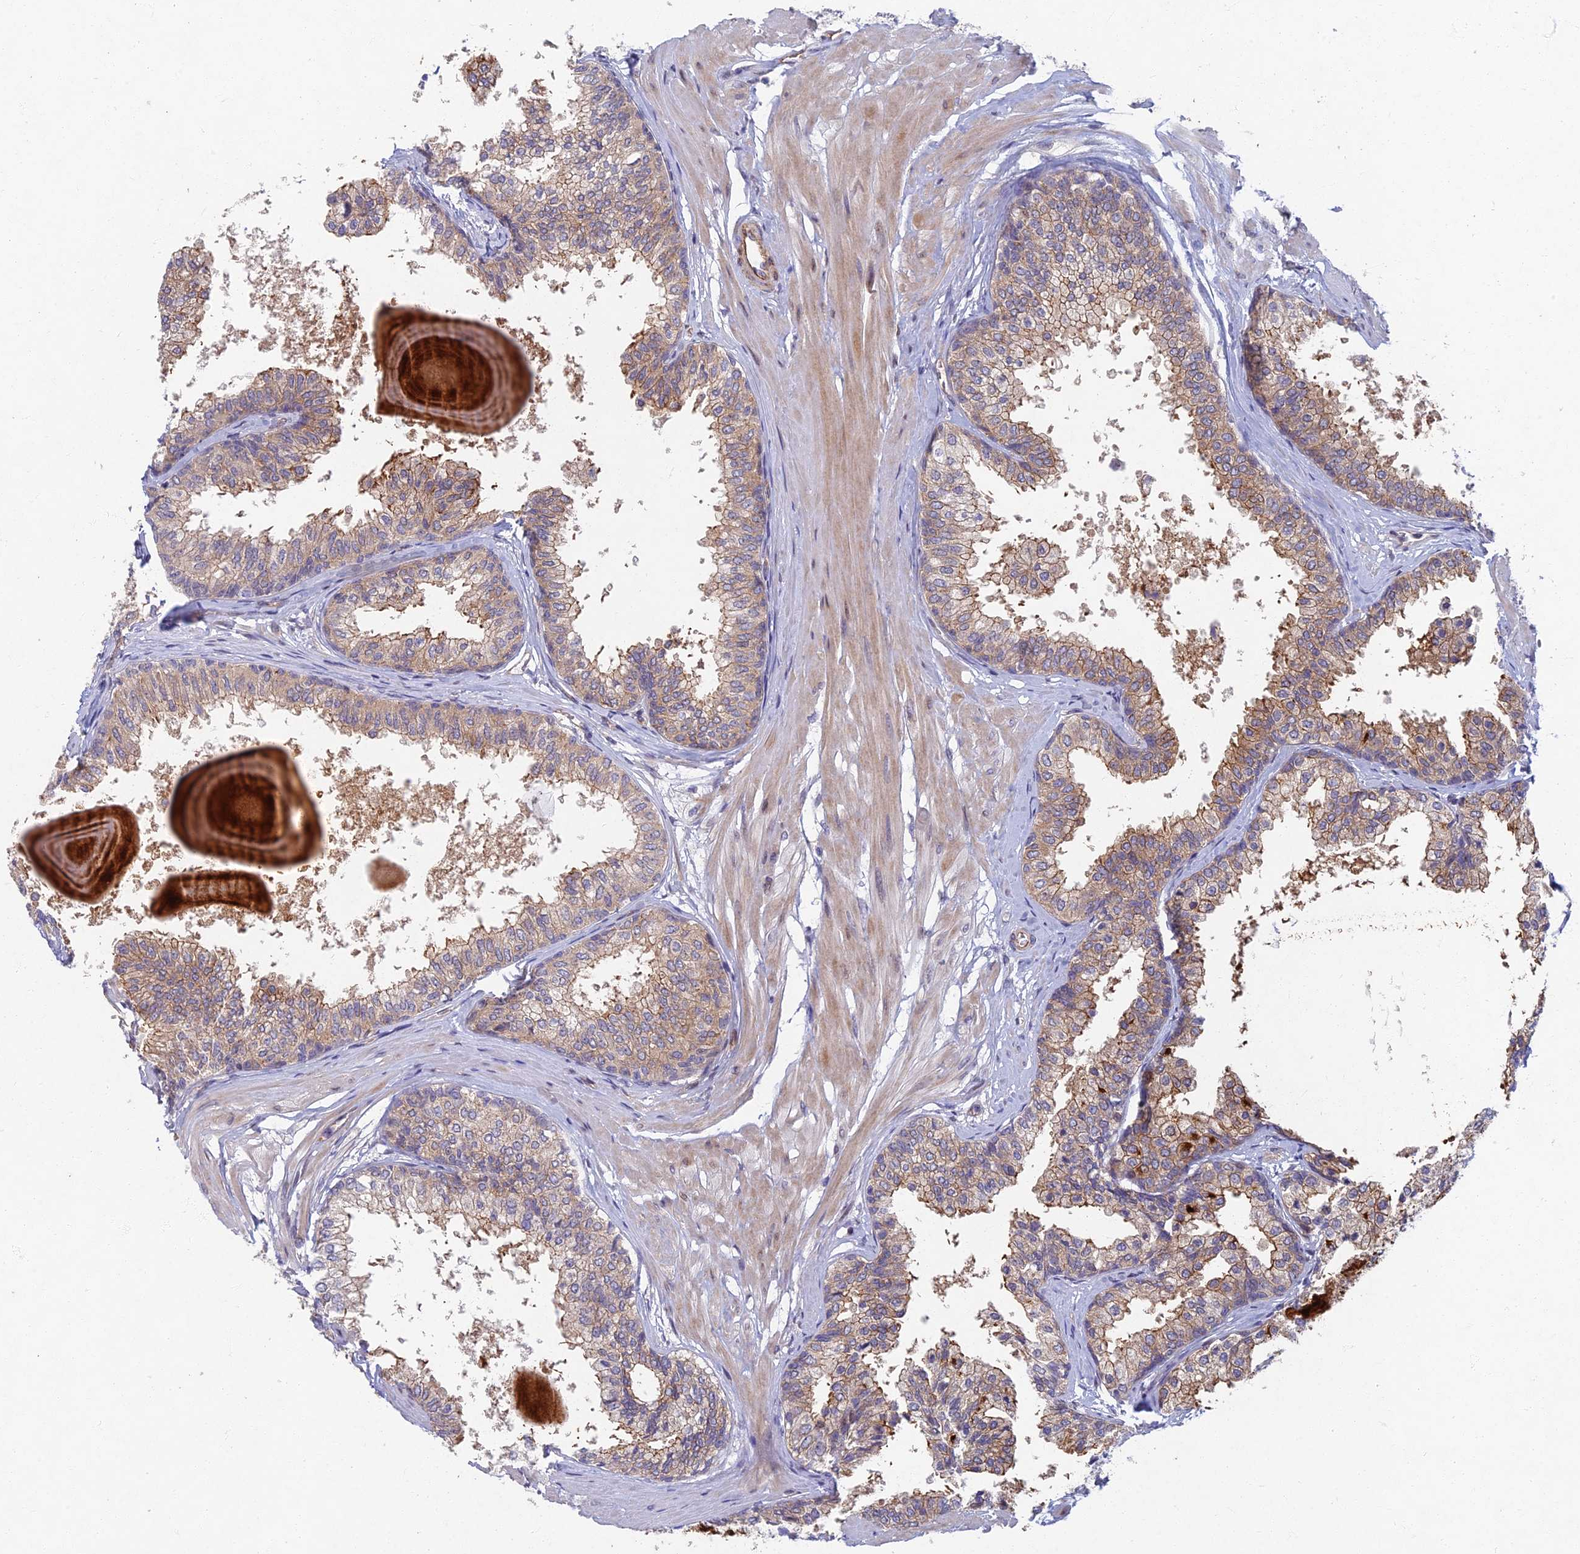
{"staining": {"intensity": "moderate", "quantity": ">75%", "location": "cytoplasmic/membranous"}, "tissue": "prostate", "cell_type": "Glandular cells", "image_type": "normal", "snomed": [{"axis": "morphology", "description": "Normal tissue, NOS"}, {"axis": "topography", "description": "Prostate"}], "caption": "Prostate stained for a protein (brown) exhibits moderate cytoplasmic/membranous positive positivity in approximately >75% of glandular cells.", "gene": "RHBDL2", "patient": {"sex": "male", "age": 48}}